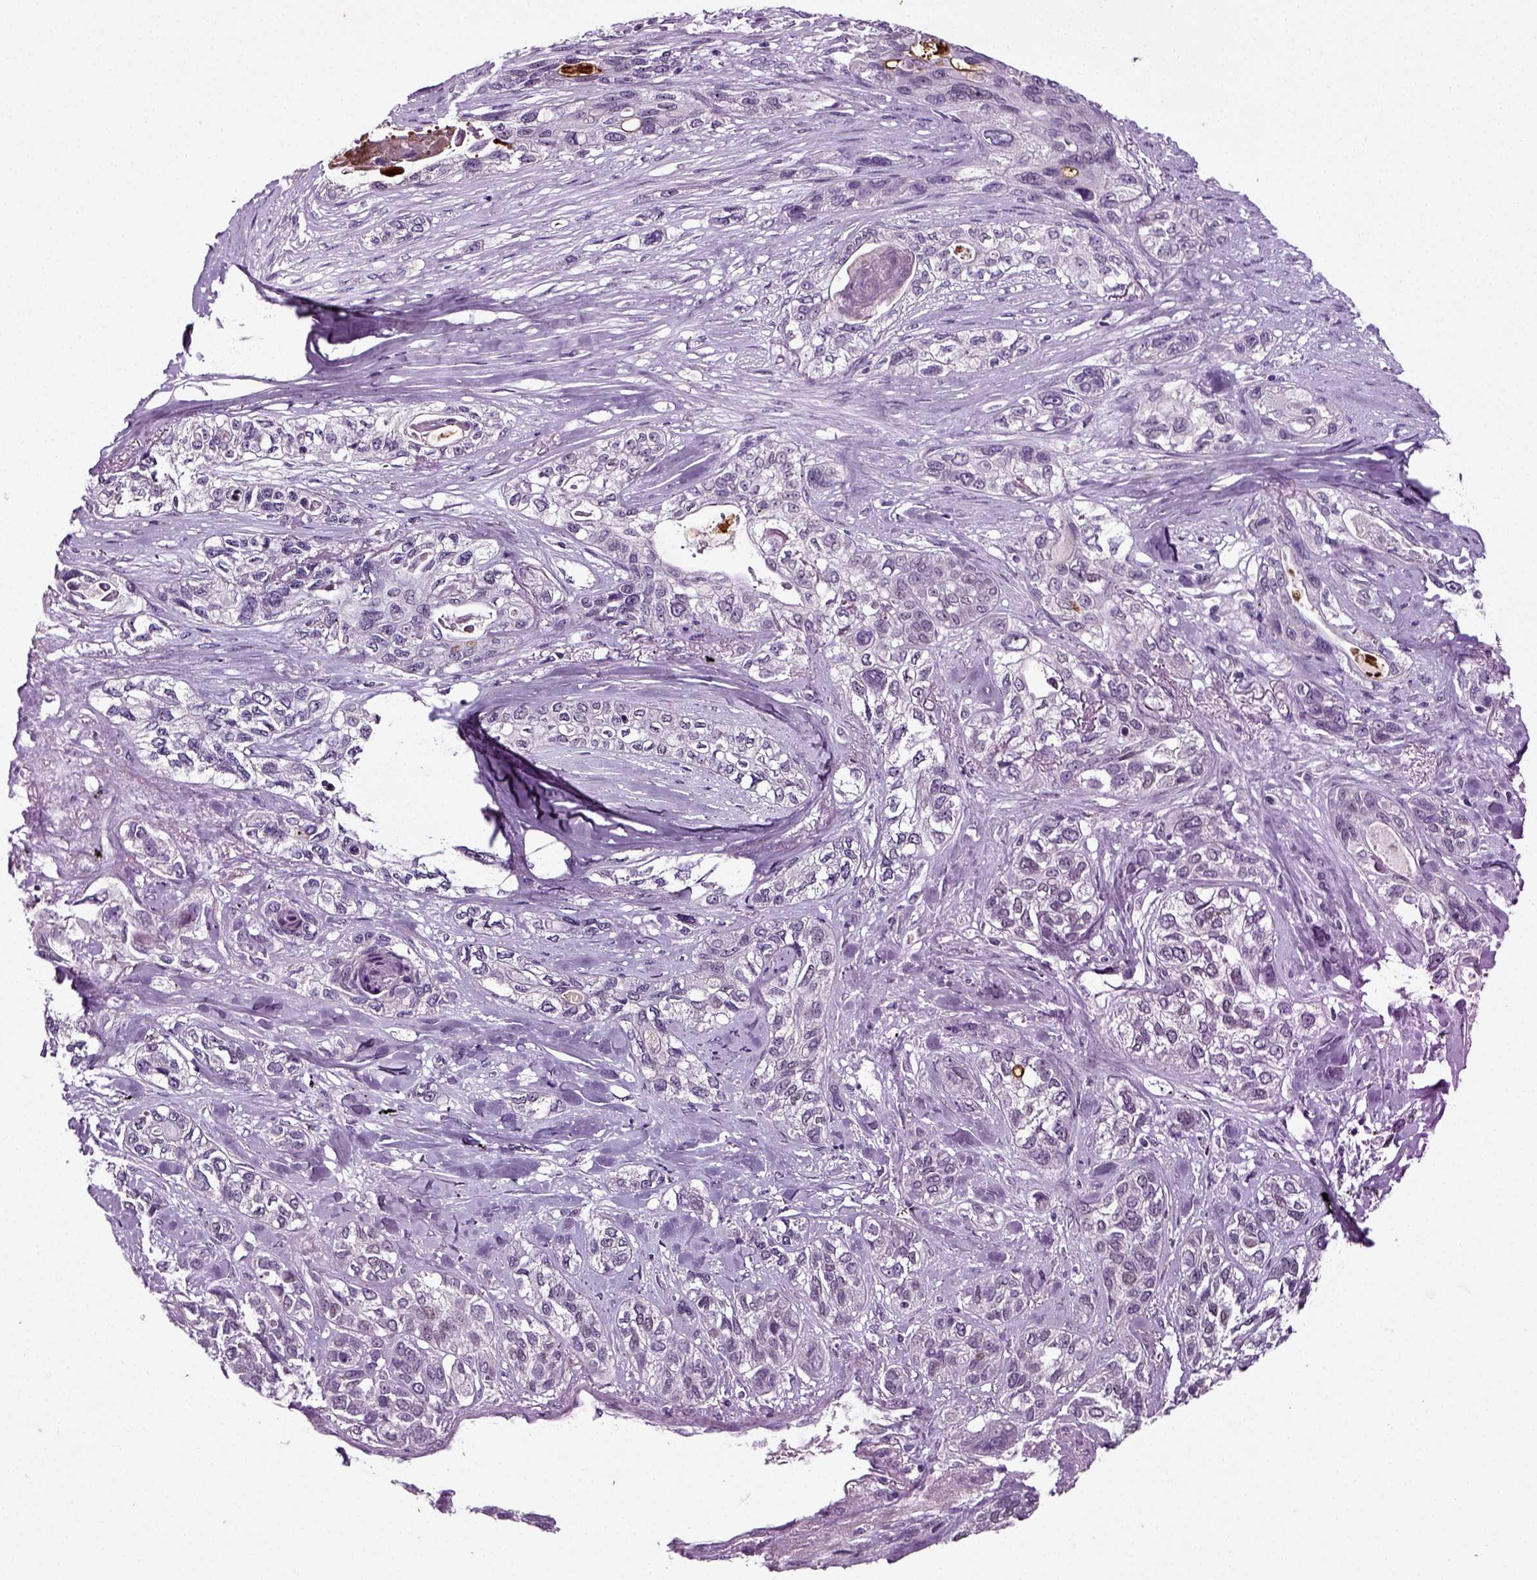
{"staining": {"intensity": "negative", "quantity": "none", "location": "none"}, "tissue": "lung cancer", "cell_type": "Tumor cells", "image_type": "cancer", "snomed": [{"axis": "morphology", "description": "Squamous cell carcinoma, NOS"}, {"axis": "topography", "description": "Lung"}], "caption": "DAB (3,3'-diaminobenzidine) immunohistochemical staining of lung squamous cell carcinoma exhibits no significant expression in tumor cells. The staining was performed using DAB to visualize the protein expression in brown, while the nuclei were stained in blue with hematoxylin (Magnification: 20x).", "gene": "SYNGAP1", "patient": {"sex": "female", "age": 70}}